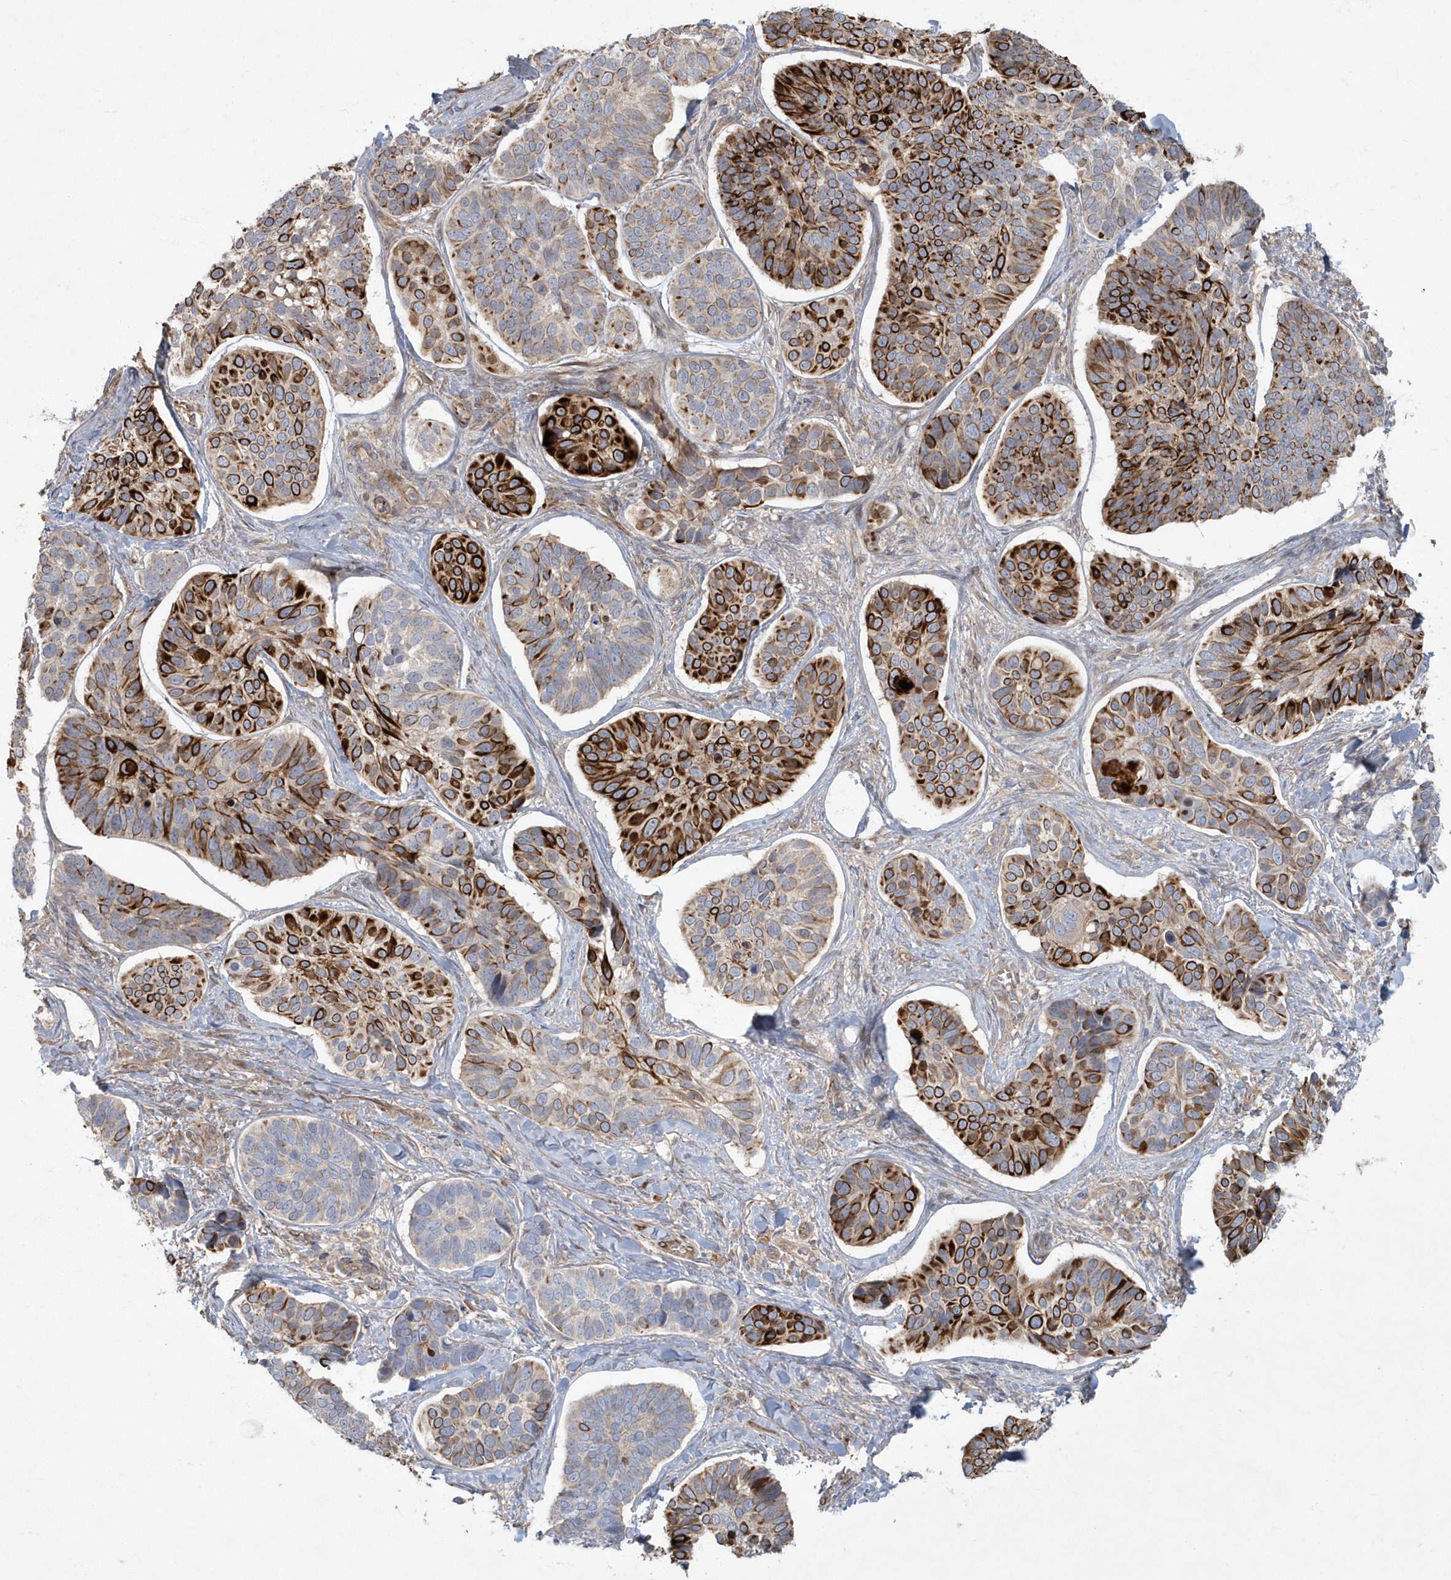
{"staining": {"intensity": "strong", "quantity": "25%-75%", "location": "cytoplasmic/membranous"}, "tissue": "skin cancer", "cell_type": "Tumor cells", "image_type": "cancer", "snomed": [{"axis": "morphology", "description": "Basal cell carcinoma"}, {"axis": "topography", "description": "Skin"}], "caption": "Skin cancer (basal cell carcinoma) stained for a protein (brown) displays strong cytoplasmic/membranous positive expression in about 25%-75% of tumor cells.", "gene": "ARHGEF38", "patient": {"sex": "male", "age": 62}}